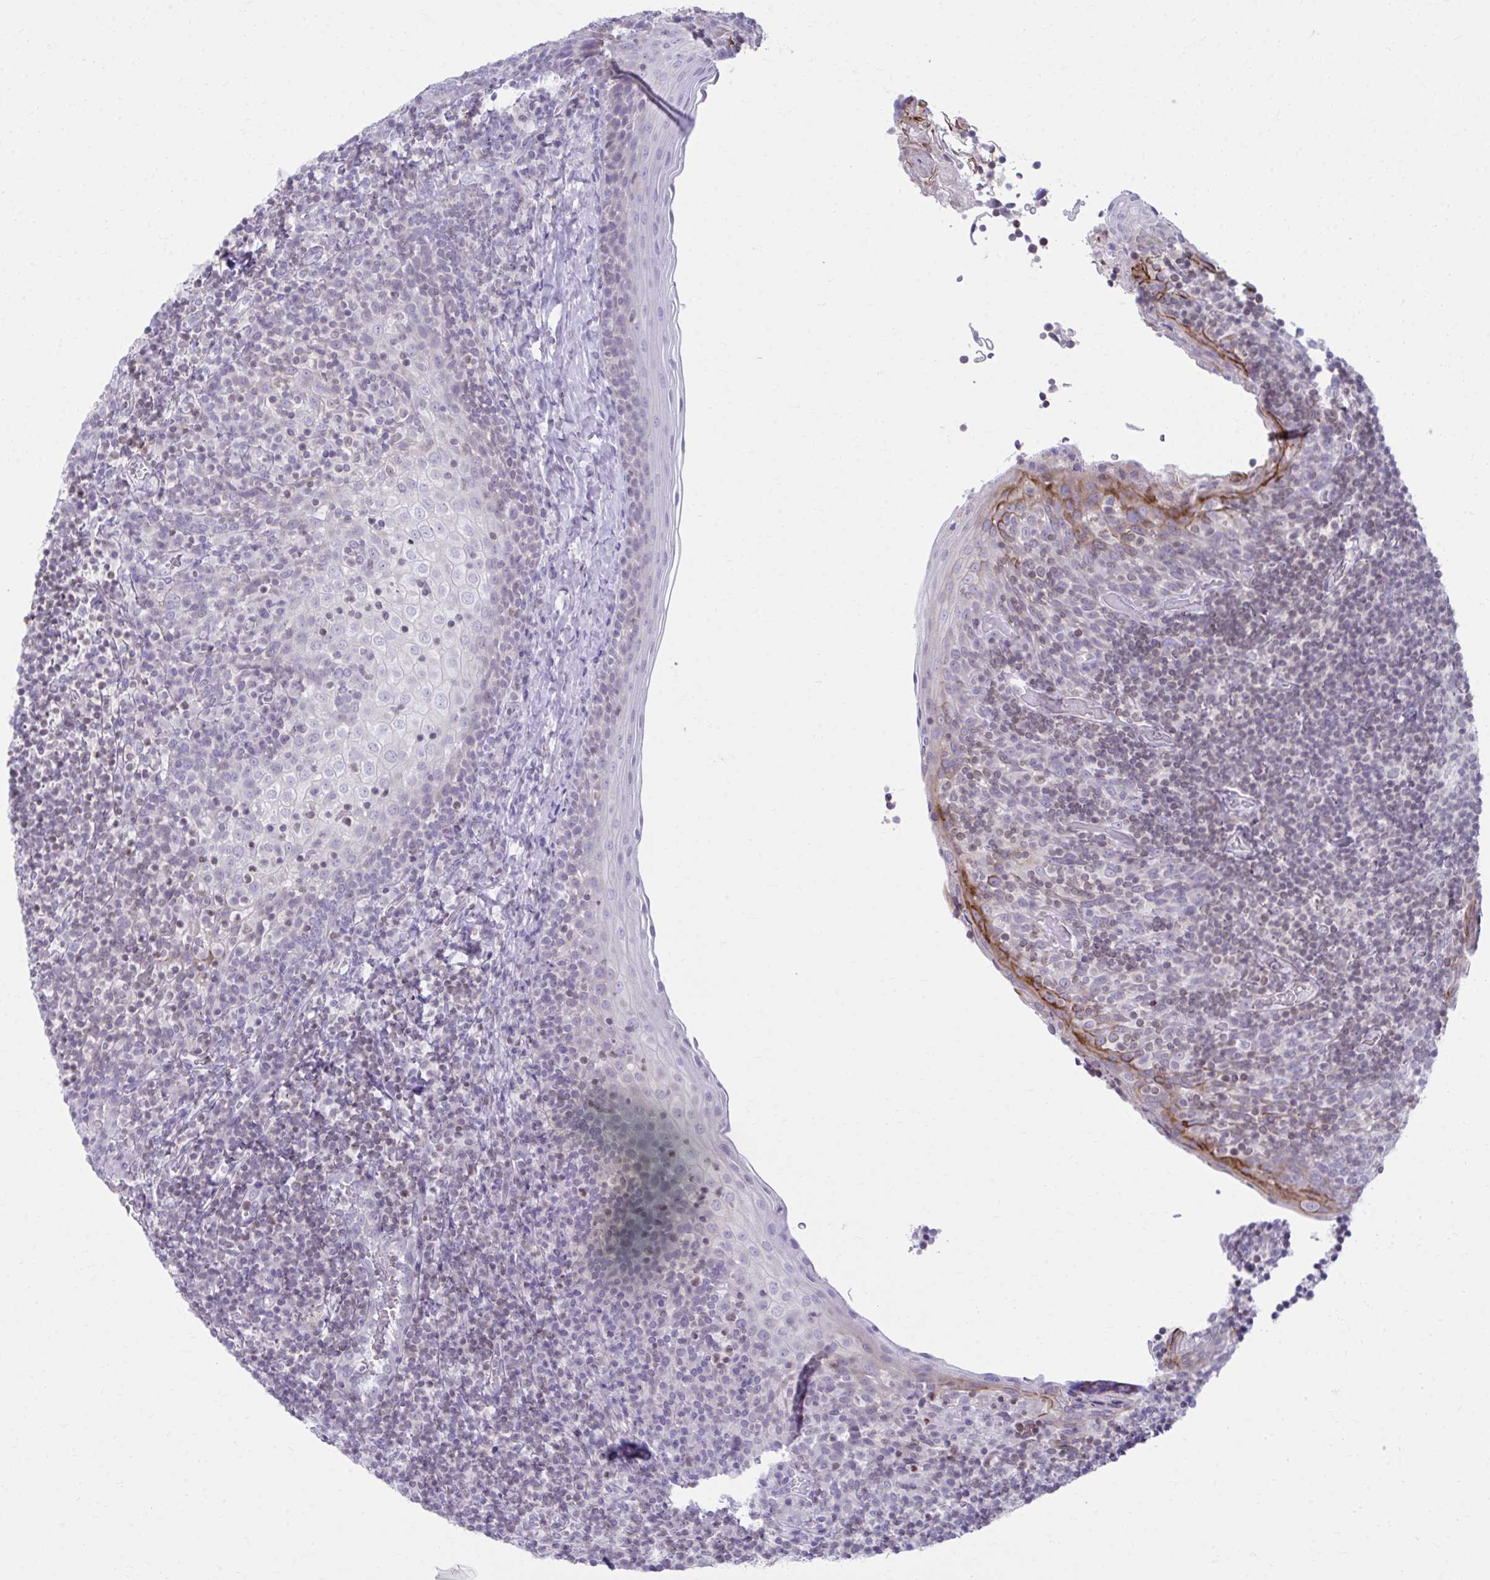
{"staining": {"intensity": "negative", "quantity": "none", "location": "none"}, "tissue": "tonsil", "cell_type": "Non-germinal center cells", "image_type": "normal", "snomed": [{"axis": "morphology", "description": "Normal tissue, NOS"}, {"axis": "topography", "description": "Tonsil"}], "caption": "A high-resolution photomicrograph shows immunohistochemistry (IHC) staining of normal tonsil, which exhibits no significant expression in non-germinal center cells.", "gene": "OR7A5", "patient": {"sex": "female", "age": 10}}